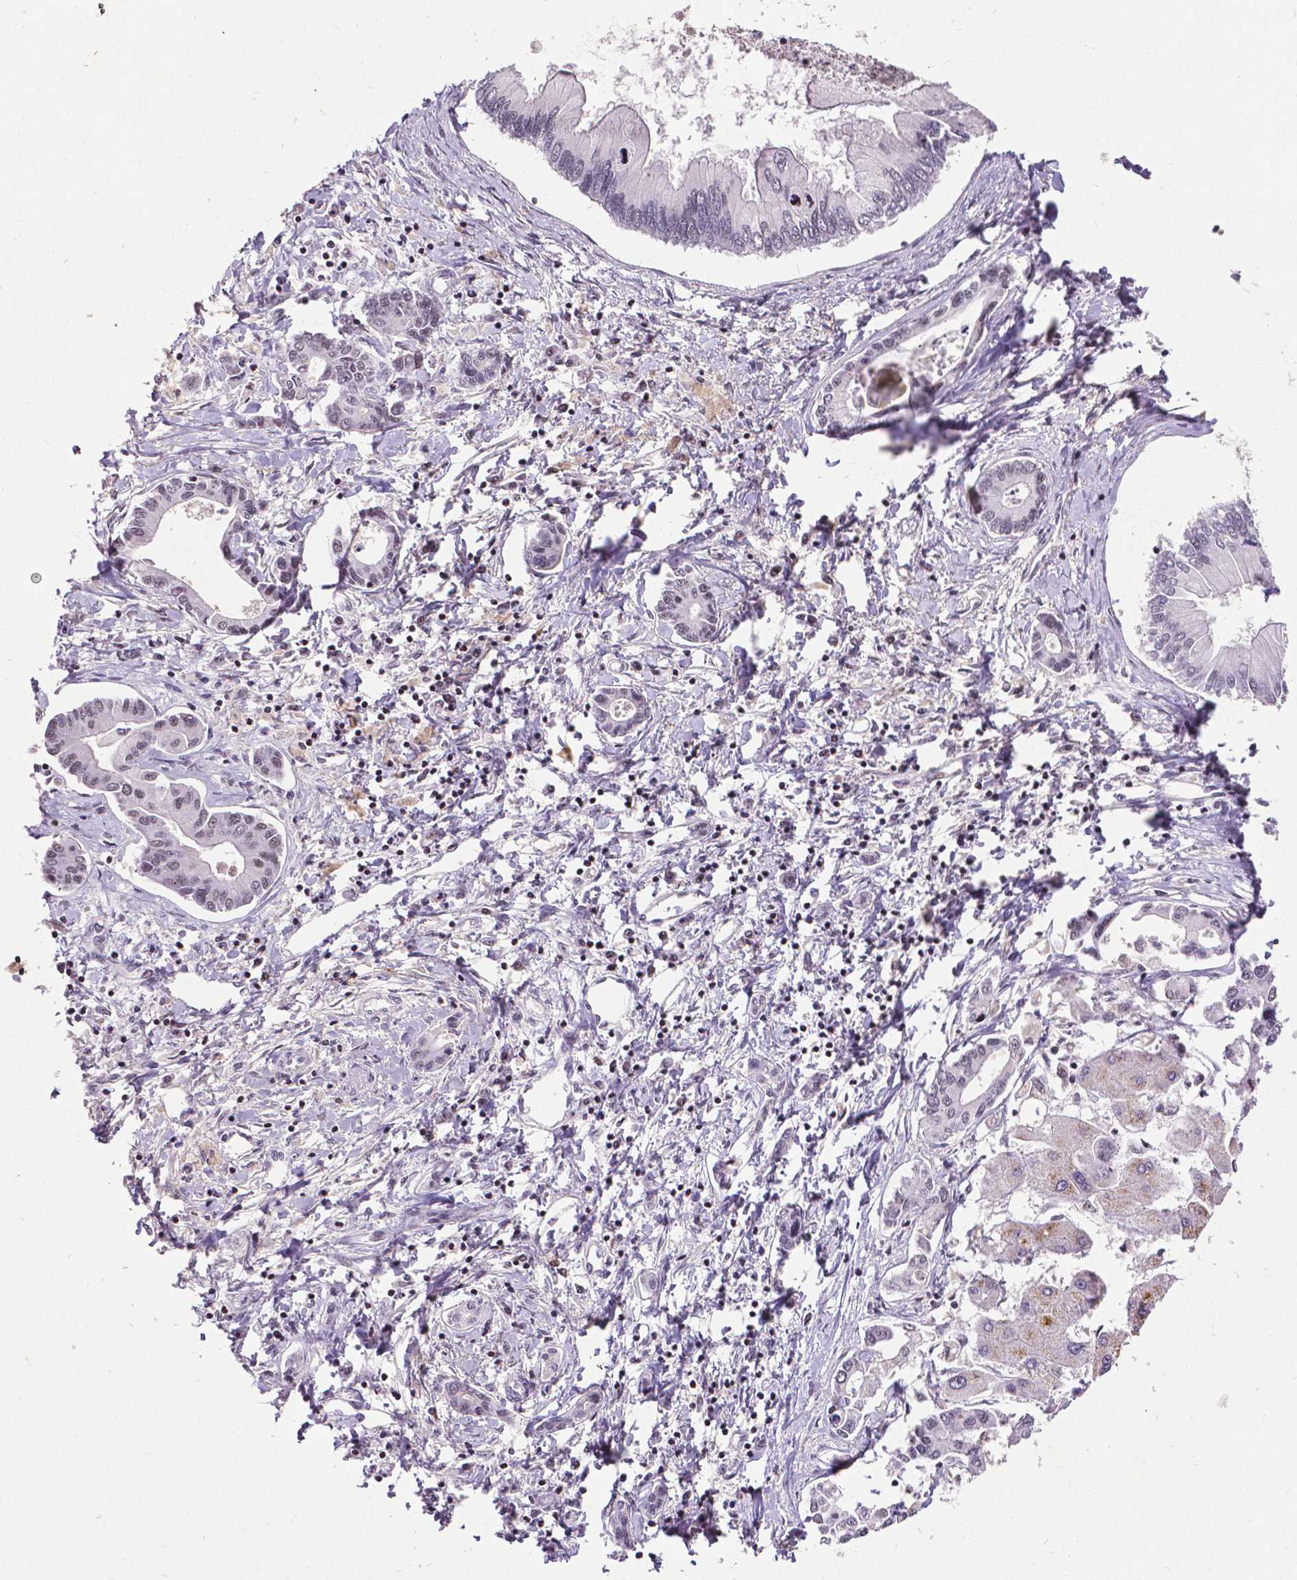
{"staining": {"intensity": "negative", "quantity": "none", "location": "none"}, "tissue": "liver cancer", "cell_type": "Tumor cells", "image_type": "cancer", "snomed": [{"axis": "morphology", "description": "Cholangiocarcinoma"}, {"axis": "topography", "description": "Liver"}], "caption": "An IHC photomicrograph of liver cholangiocarcinoma is shown. There is no staining in tumor cells of liver cholangiocarcinoma. (Stains: DAB immunohistochemistry with hematoxylin counter stain, Microscopy: brightfield microscopy at high magnification).", "gene": "CTCF", "patient": {"sex": "male", "age": 66}}